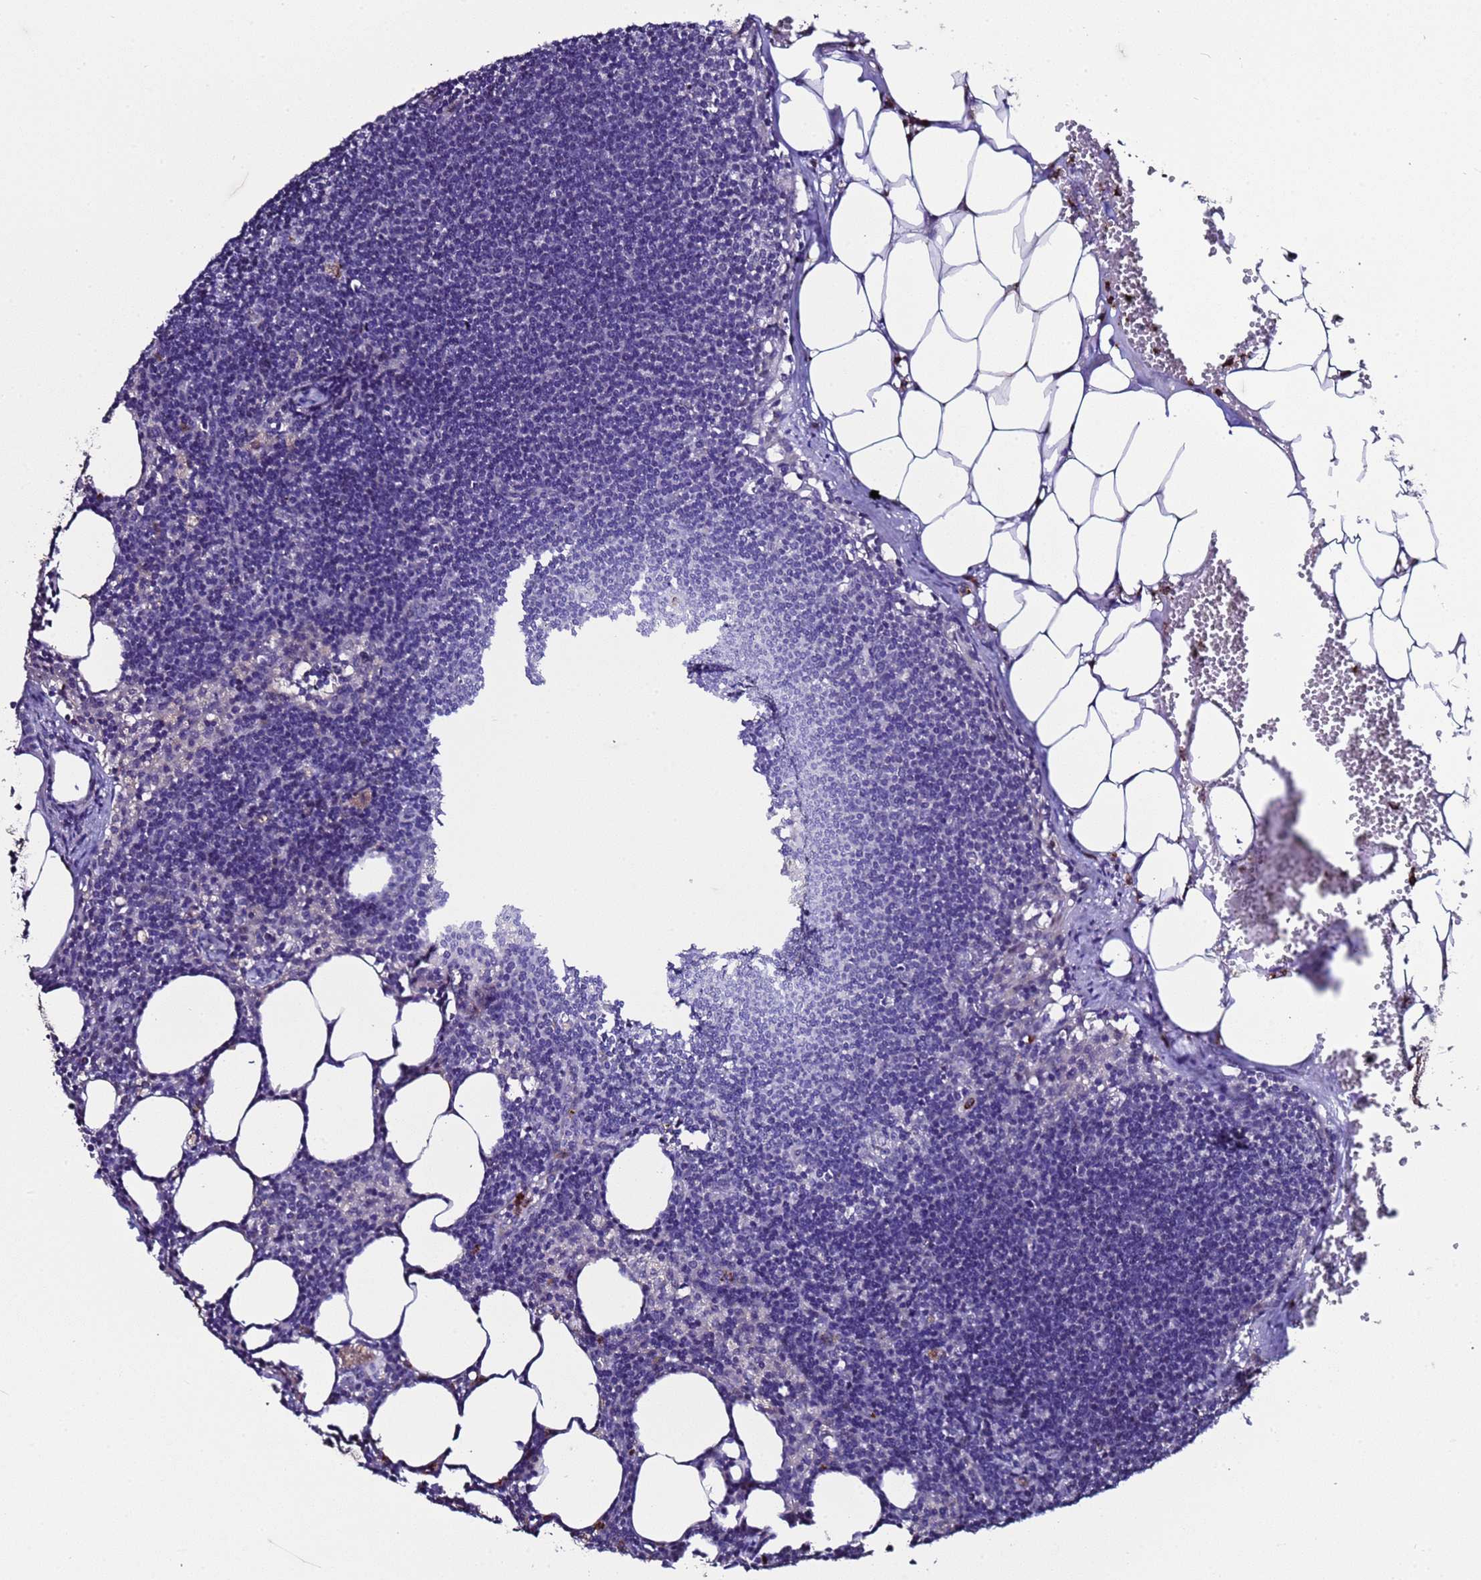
{"staining": {"intensity": "negative", "quantity": "none", "location": "none"}, "tissue": "lymph node", "cell_type": "Germinal center cells", "image_type": "normal", "snomed": [{"axis": "morphology", "description": "Normal tissue, NOS"}, {"axis": "topography", "description": "Lymph node"}], "caption": "Immunohistochemistry (IHC) histopathology image of unremarkable lymph node: human lymph node stained with DAB exhibits no significant protein expression in germinal center cells. Nuclei are stained in blue.", "gene": "GSTCD", "patient": {"sex": "female", "age": 30}}